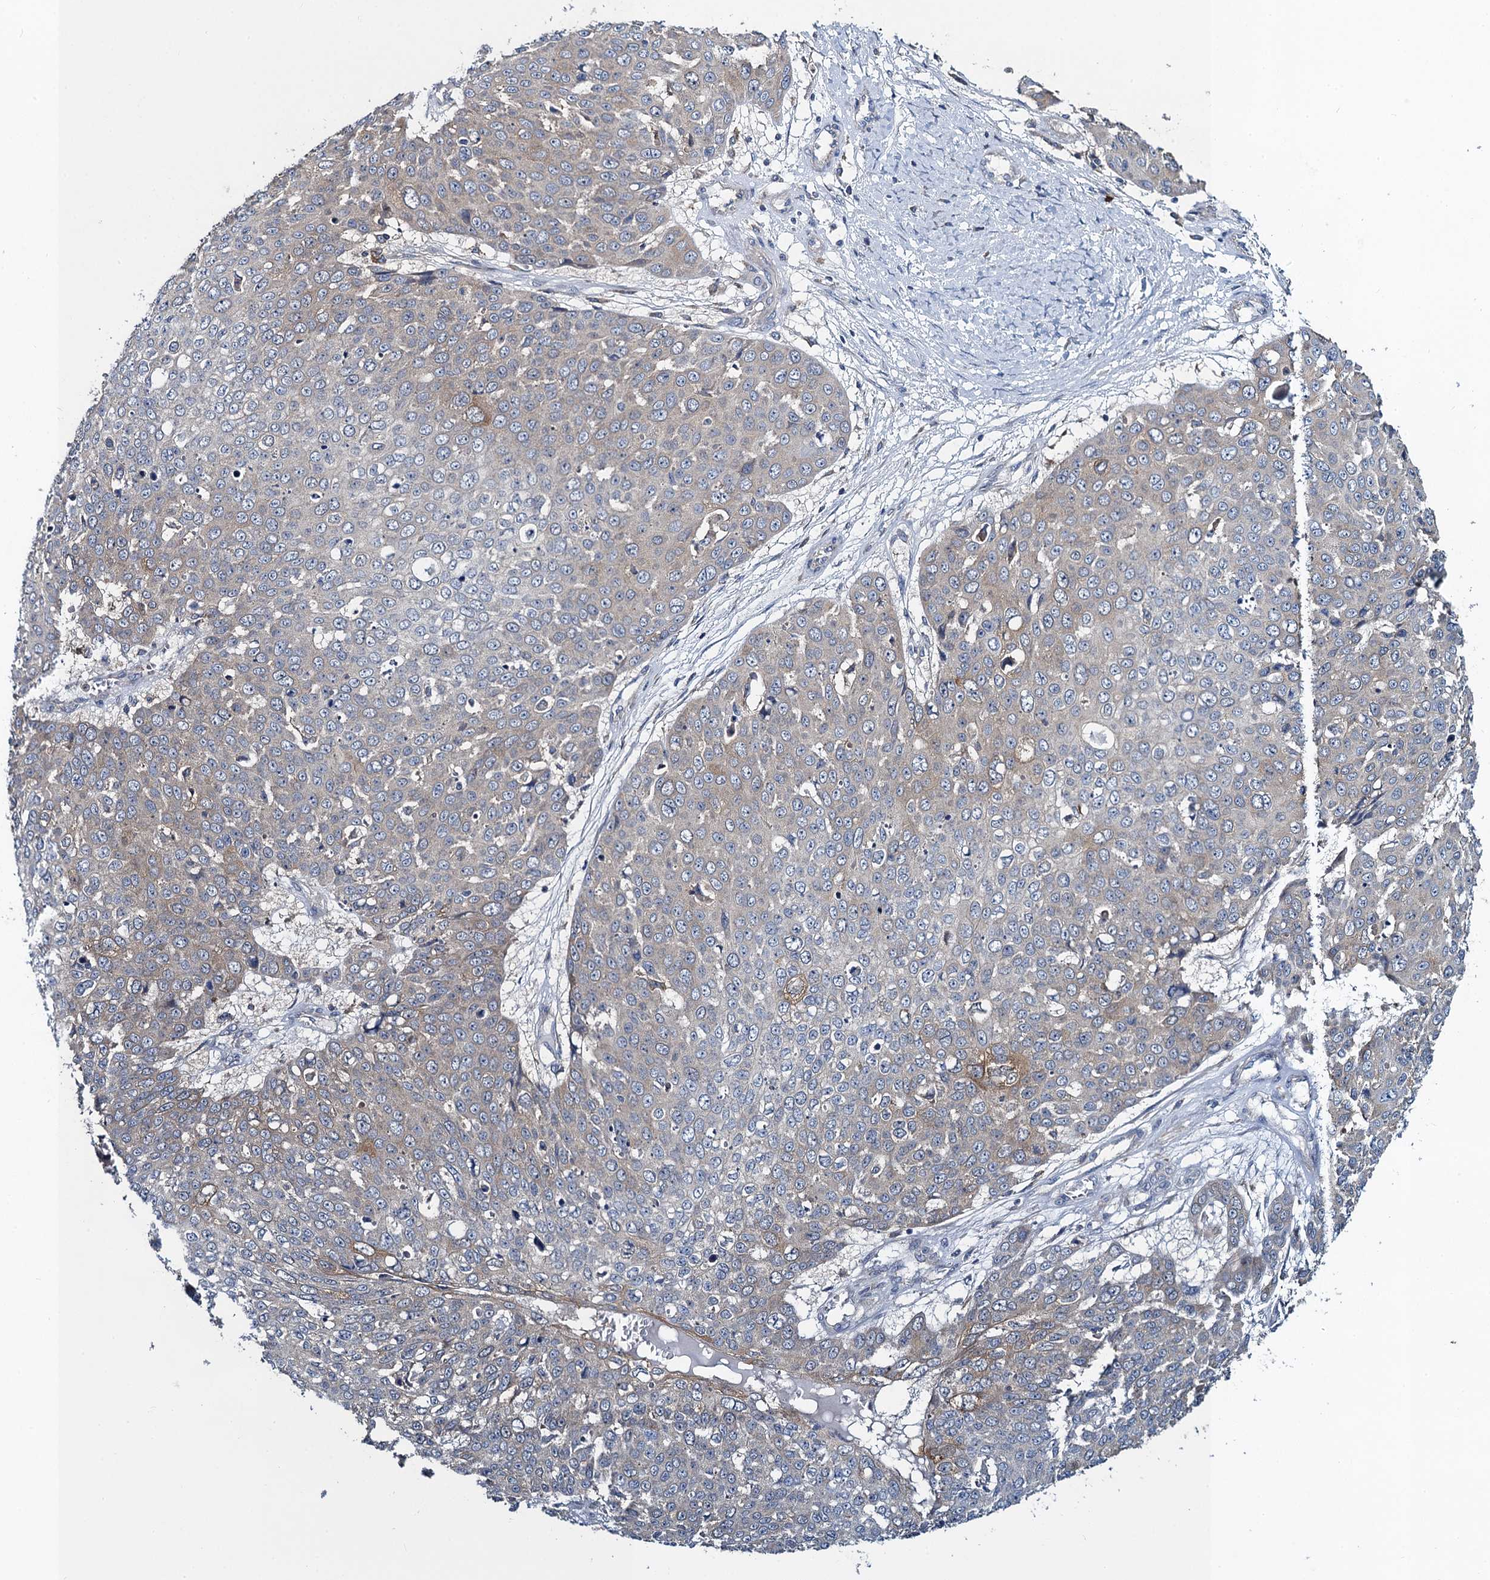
{"staining": {"intensity": "weak", "quantity": "<25%", "location": "cytoplasmic/membranous"}, "tissue": "skin cancer", "cell_type": "Tumor cells", "image_type": "cancer", "snomed": [{"axis": "morphology", "description": "Squamous cell carcinoma, NOS"}, {"axis": "topography", "description": "Skin"}], "caption": "Immunohistochemistry of squamous cell carcinoma (skin) exhibits no positivity in tumor cells.", "gene": "SNAP29", "patient": {"sex": "male", "age": 71}}